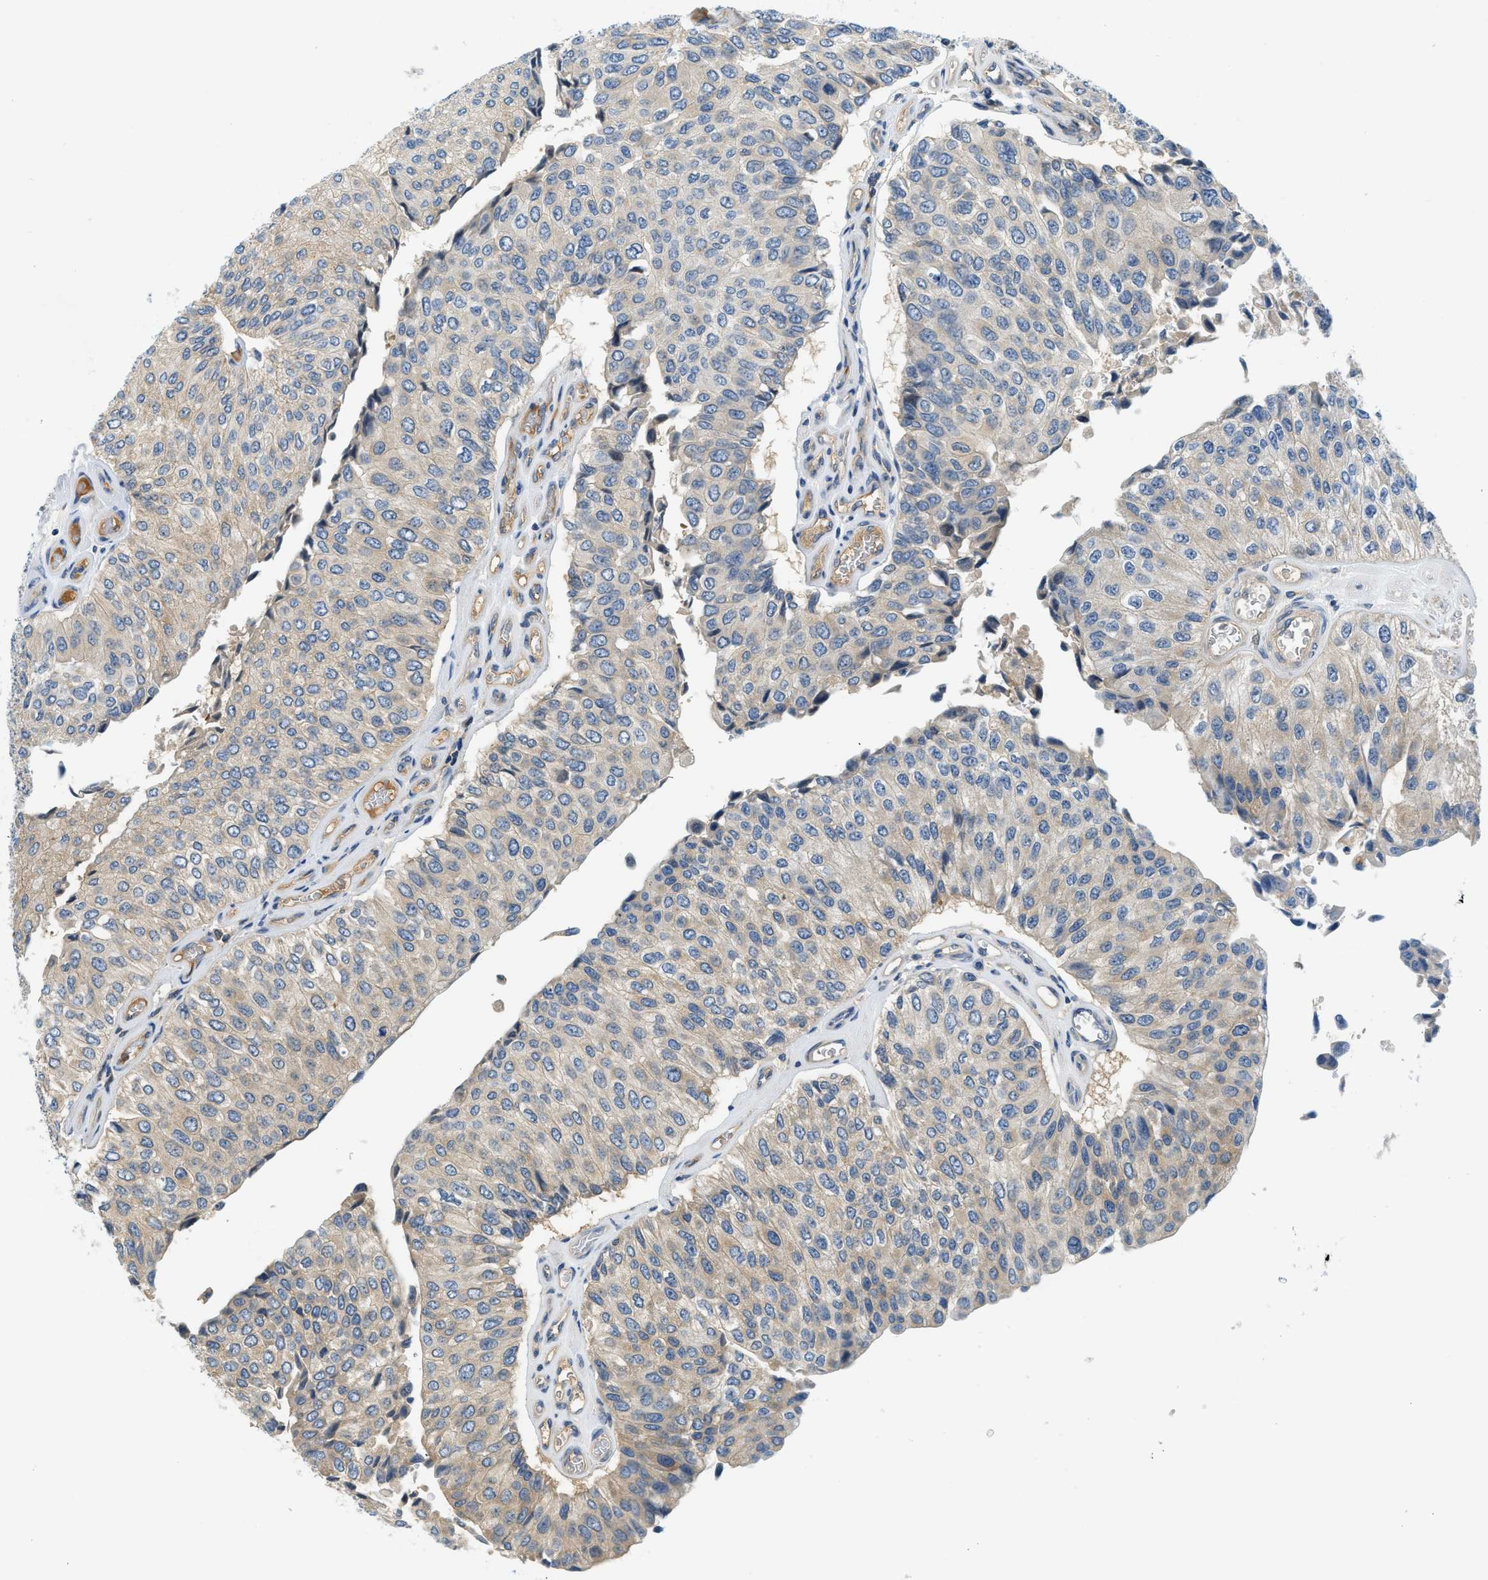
{"staining": {"intensity": "weak", "quantity": "<25%", "location": "cytoplasmic/membranous"}, "tissue": "urothelial cancer", "cell_type": "Tumor cells", "image_type": "cancer", "snomed": [{"axis": "morphology", "description": "Urothelial carcinoma, High grade"}, {"axis": "topography", "description": "Kidney"}, {"axis": "topography", "description": "Urinary bladder"}], "caption": "Urothelial carcinoma (high-grade) stained for a protein using immunohistochemistry displays no staining tumor cells.", "gene": "KCNK1", "patient": {"sex": "male", "age": 77}}